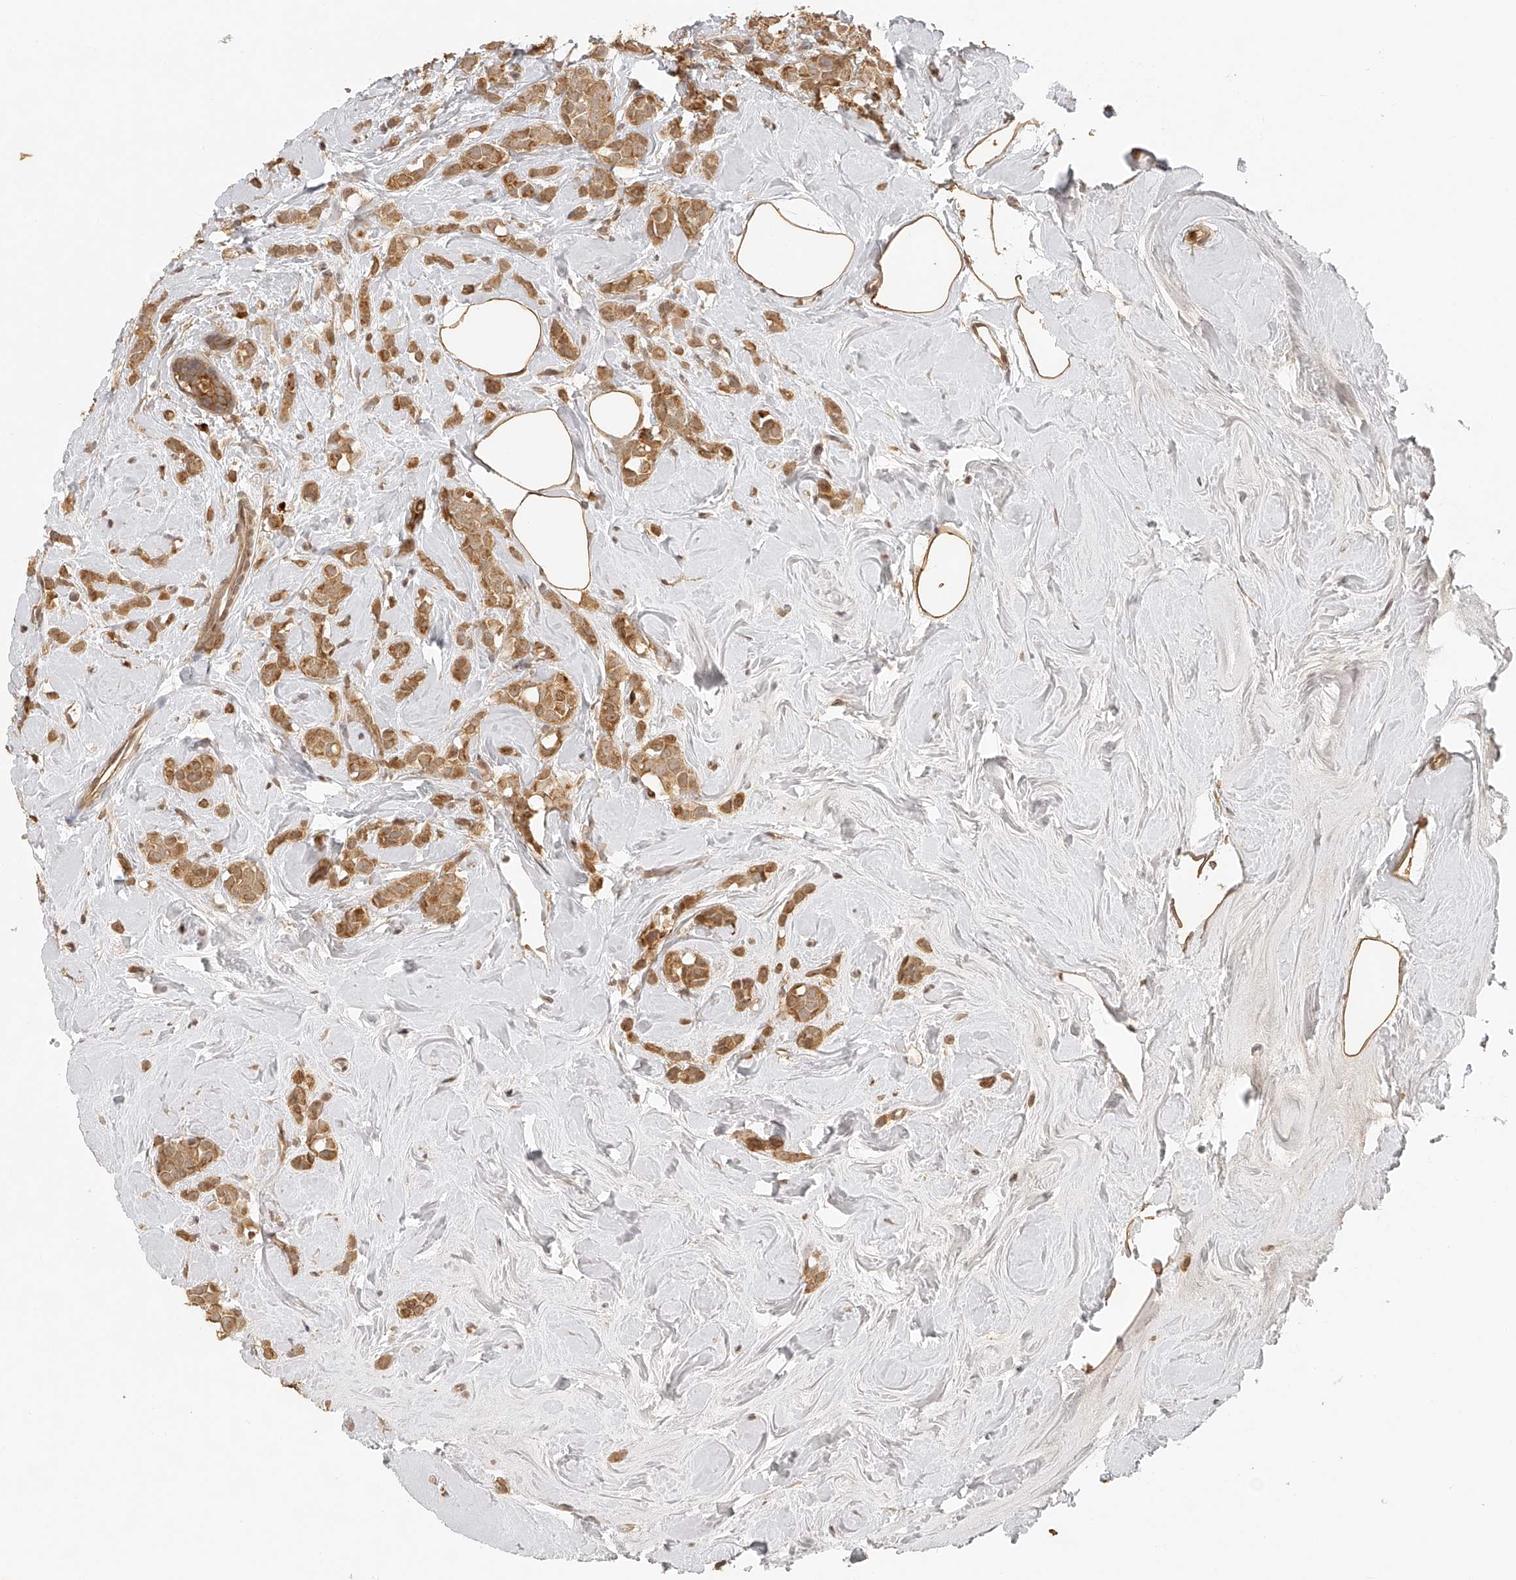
{"staining": {"intensity": "moderate", "quantity": ">75%", "location": "cytoplasmic/membranous"}, "tissue": "breast cancer", "cell_type": "Tumor cells", "image_type": "cancer", "snomed": [{"axis": "morphology", "description": "Lobular carcinoma"}, {"axis": "topography", "description": "Breast"}], "caption": "Lobular carcinoma (breast) stained with a protein marker shows moderate staining in tumor cells.", "gene": "BCL2L11", "patient": {"sex": "female", "age": 47}}